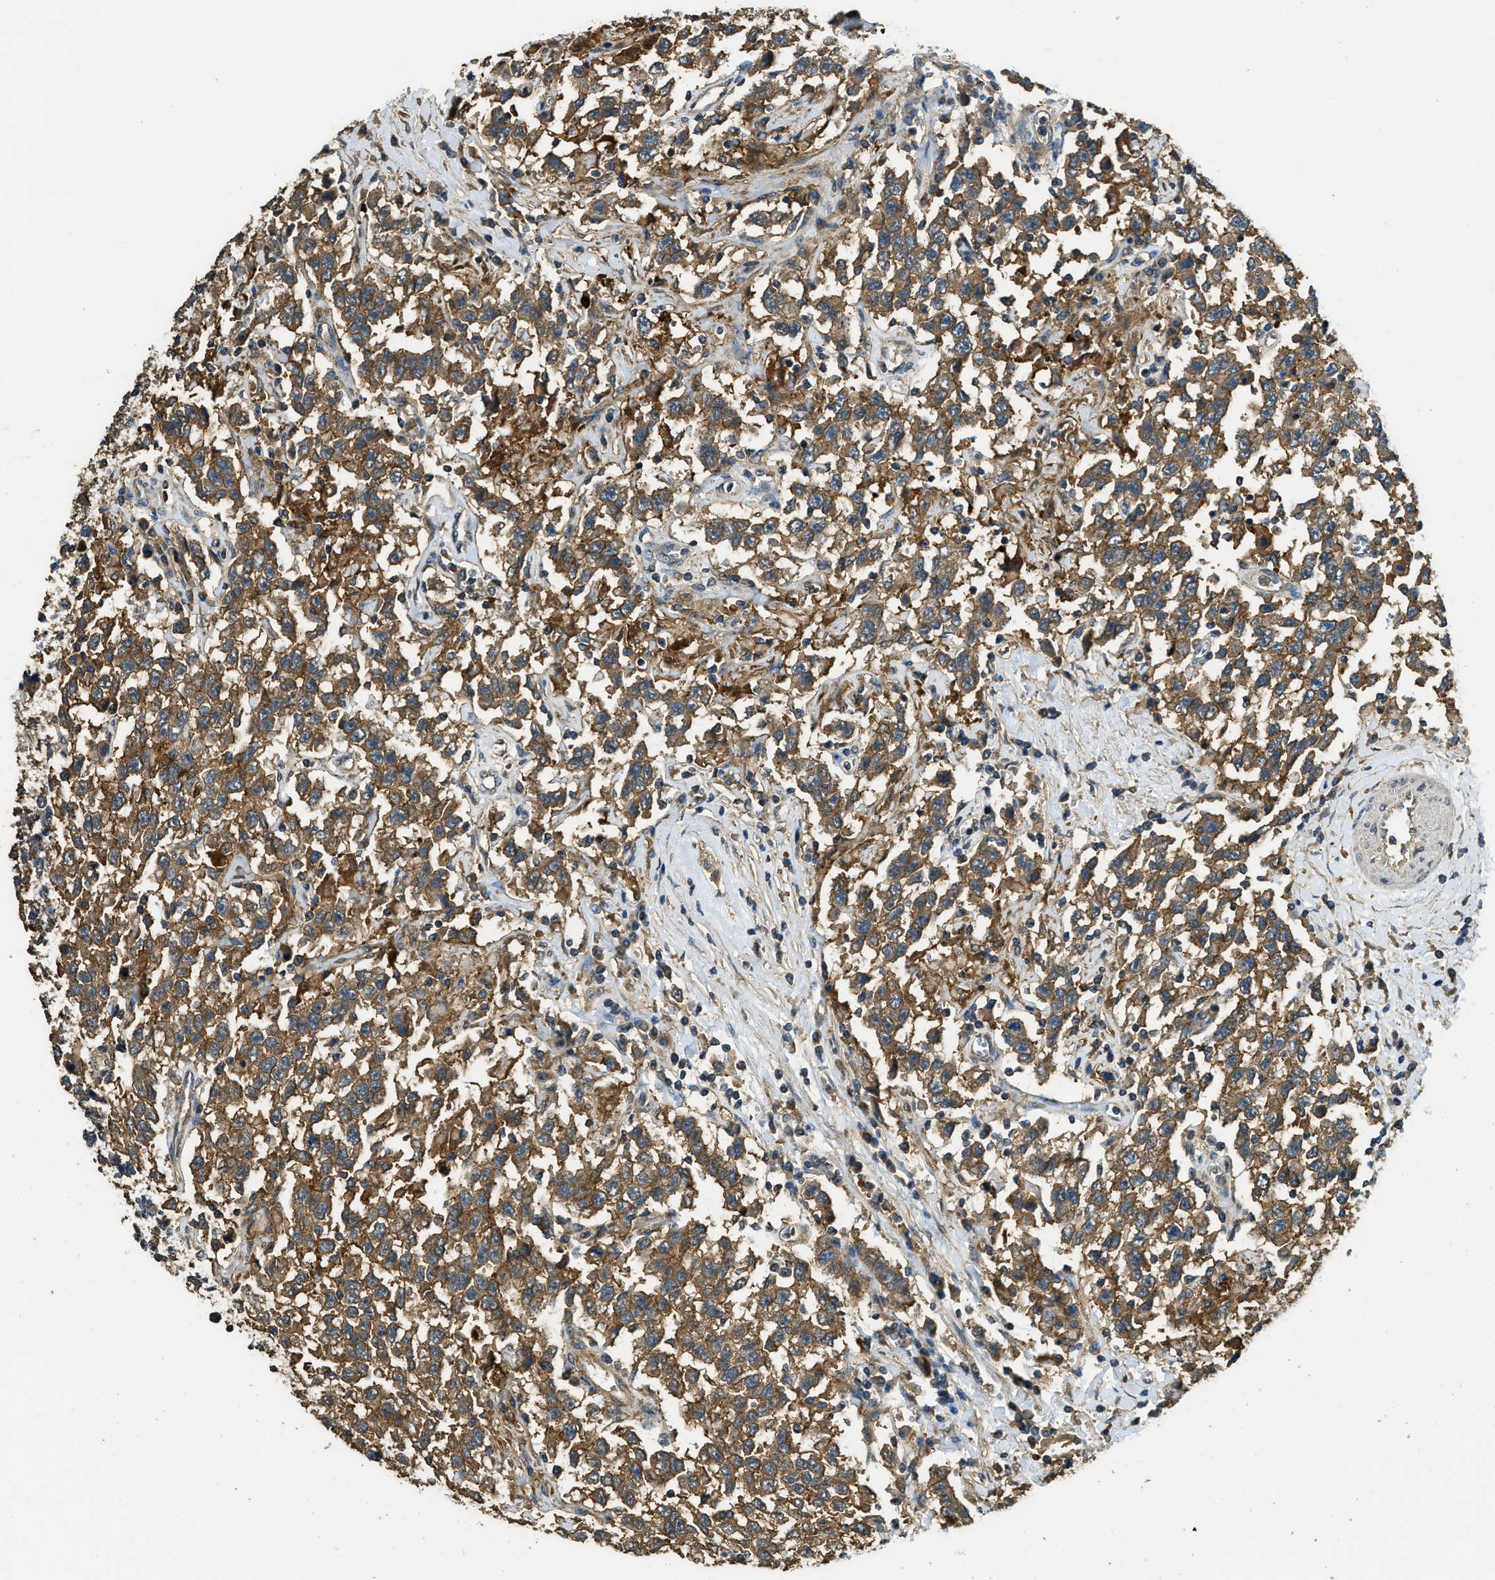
{"staining": {"intensity": "moderate", "quantity": ">75%", "location": "cytoplasmic/membranous"}, "tissue": "testis cancer", "cell_type": "Tumor cells", "image_type": "cancer", "snomed": [{"axis": "morphology", "description": "Seminoma, NOS"}, {"axis": "topography", "description": "Testis"}], "caption": "Immunohistochemical staining of testis cancer (seminoma) reveals moderate cytoplasmic/membranous protein expression in about >75% of tumor cells. (Stains: DAB (3,3'-diaminobenzidine) in brown, nuclei in blue, Microscopy: brightfield microscopy at high magnification).", "gene": "CD276", "patient": {"sex": "male", "age": 41}}